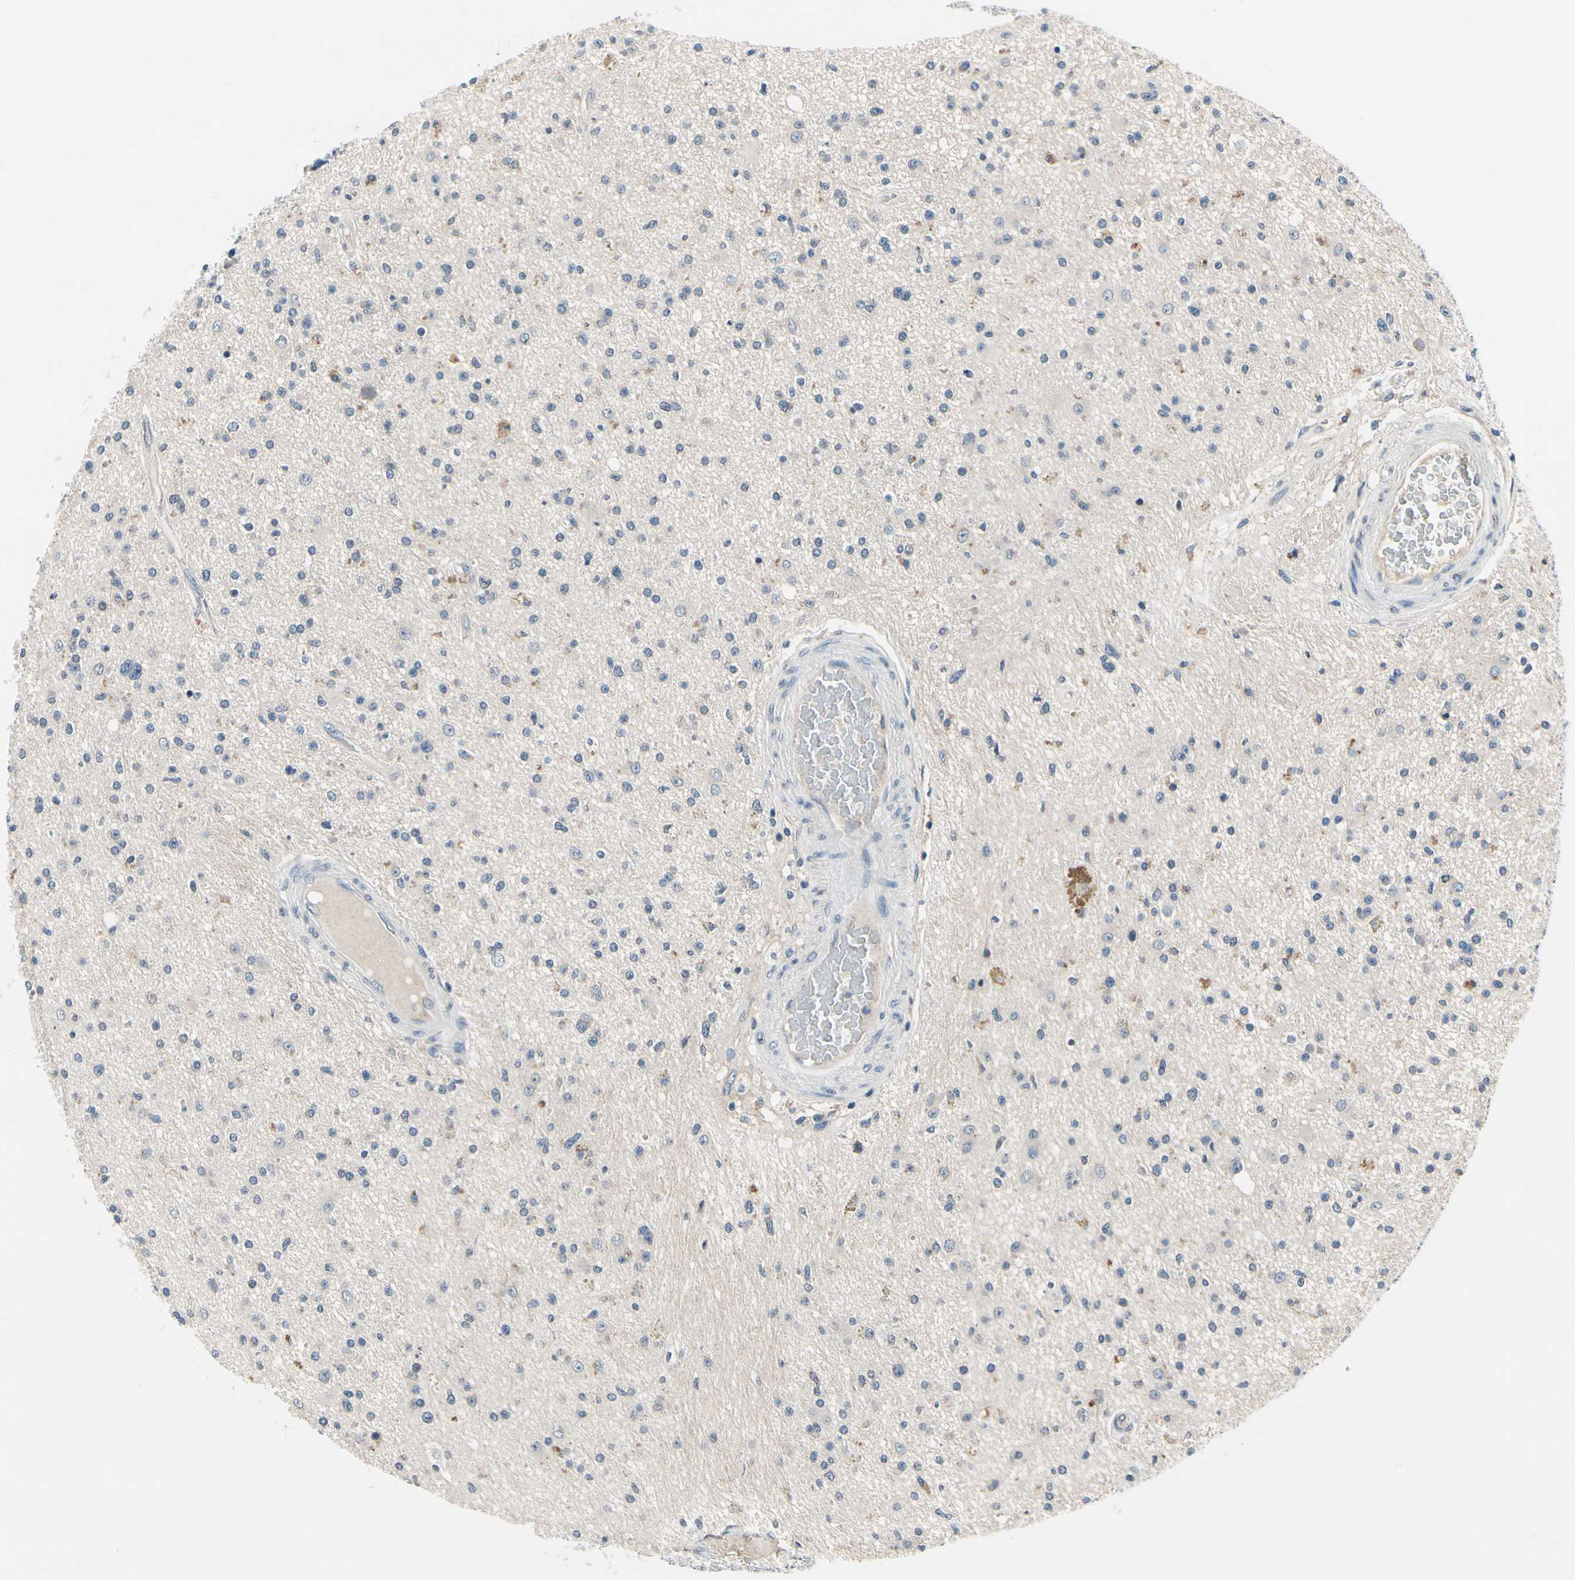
{"staining": {"intensity": "weak", "quantity": "<25%", "location": "cytoplasmic/membranous"}, "tissue": "glioma", "cell_type": "Tumor cells", "image_type": "cancer", "snomed": [{"axis": "morphology", "description": "Glioma, malignant, High grade"}, {"axis": "topography", "description": "Brain"}], "caption": "Immunohistochemical staining of glioma shows no significant positivity in tumor cells. The staining was performed using DAB (3,3'-diaminobenzidine) to visualize the protein expression in brown, while the nuclei were stained in blue with hematoxylin (Magnification: 20x).", "gene": "SELENOK", "patient": {"sex": "male", "age": 33}}